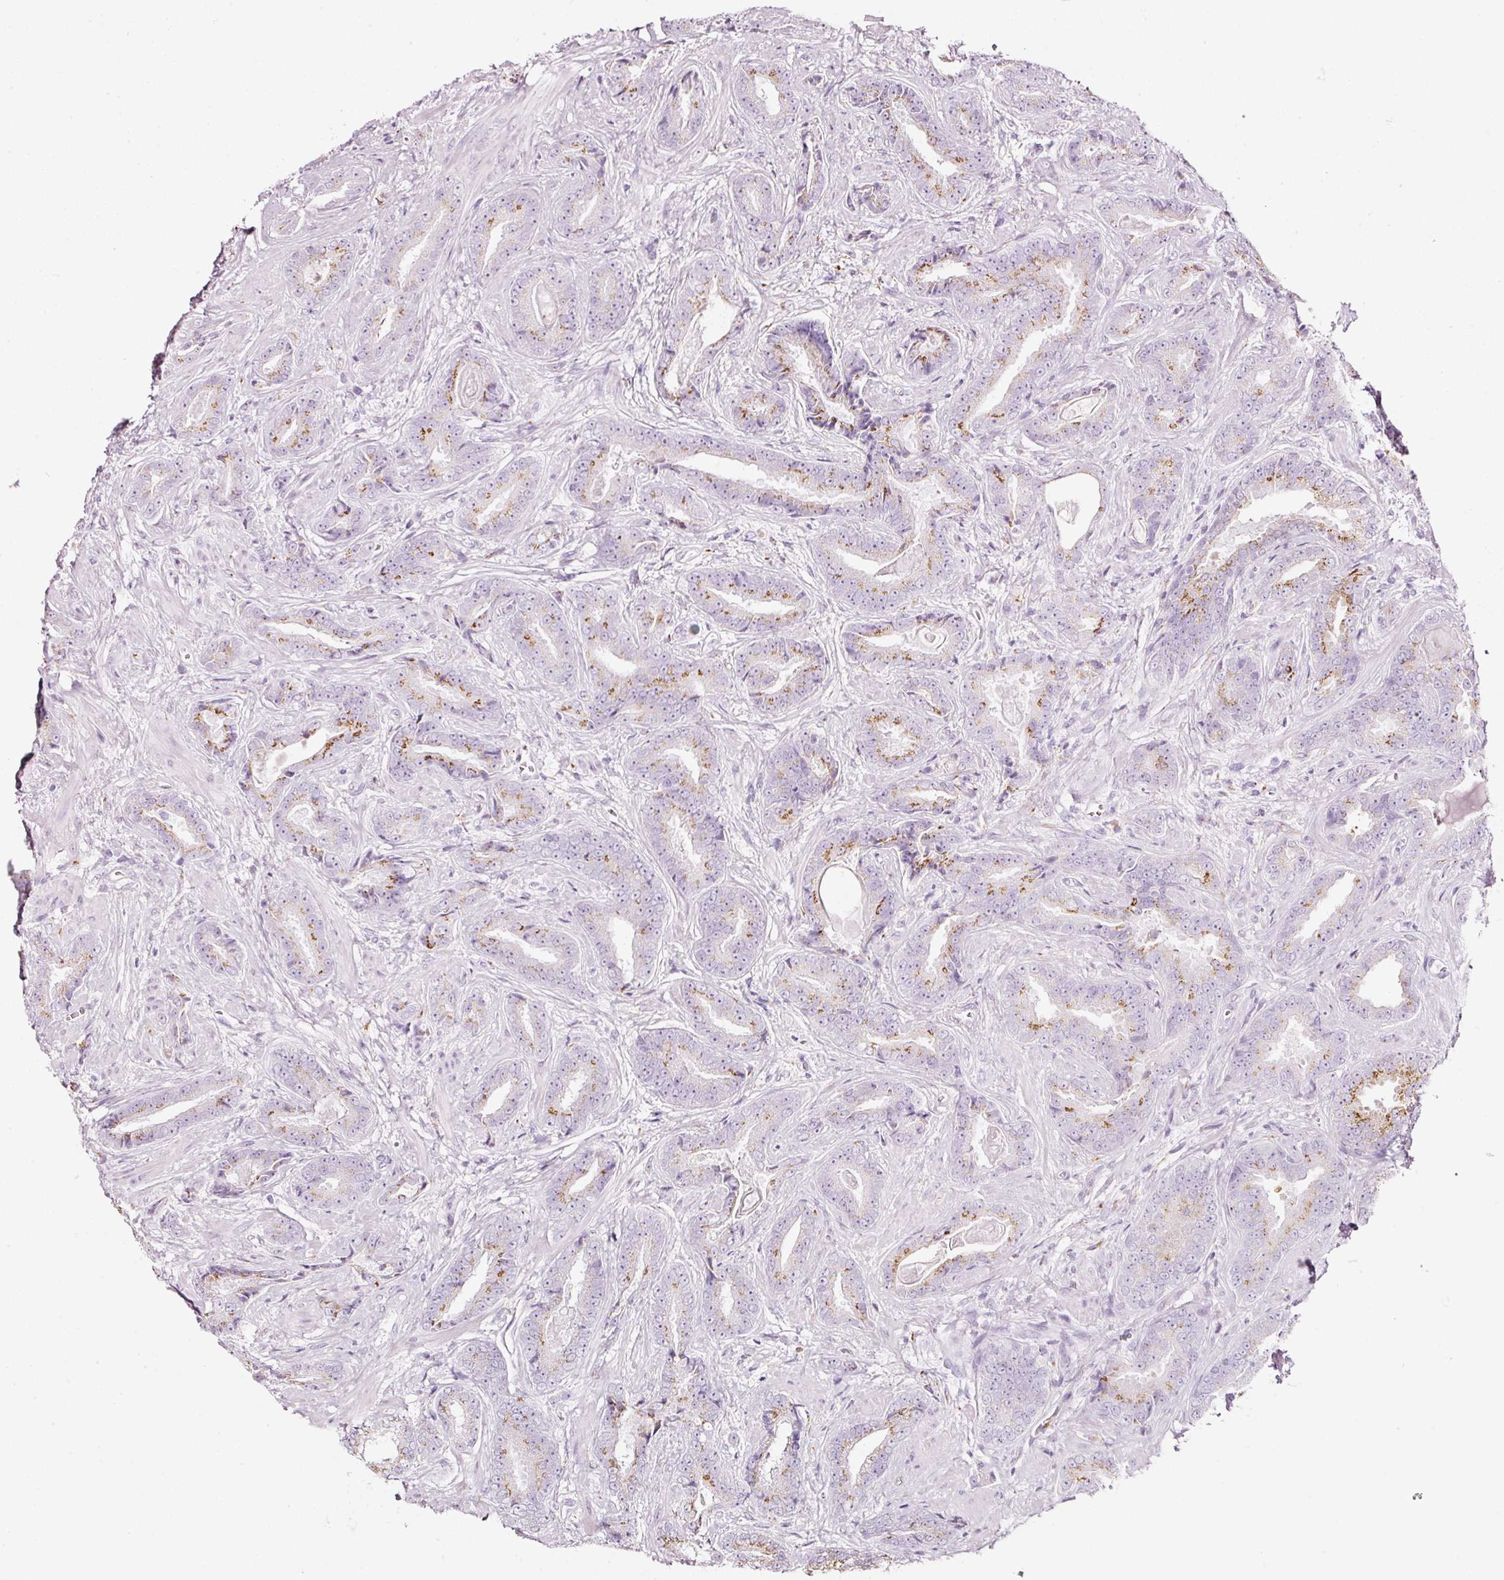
{"staining": {"intensity": "moderate", "quantity": "25%-75%", "location": "cytoplasmic/membranous"}, "tissue": "prostate cancer", "cell_type": "Tumor cells", "image_type": "cancer", "snomed": [{"axis": "morphology", "description": "Adenocarcinoma, Low grade"}, {"axis": "topography", "description": "Prostate"}], "caption": "Prostate cancer (adenocarcinoma (low-grade)) stained with a protein marker displays moderate staining in tumor cells.", "gene": "SDF4", "patient": {"sex": "male", "age": 62}}